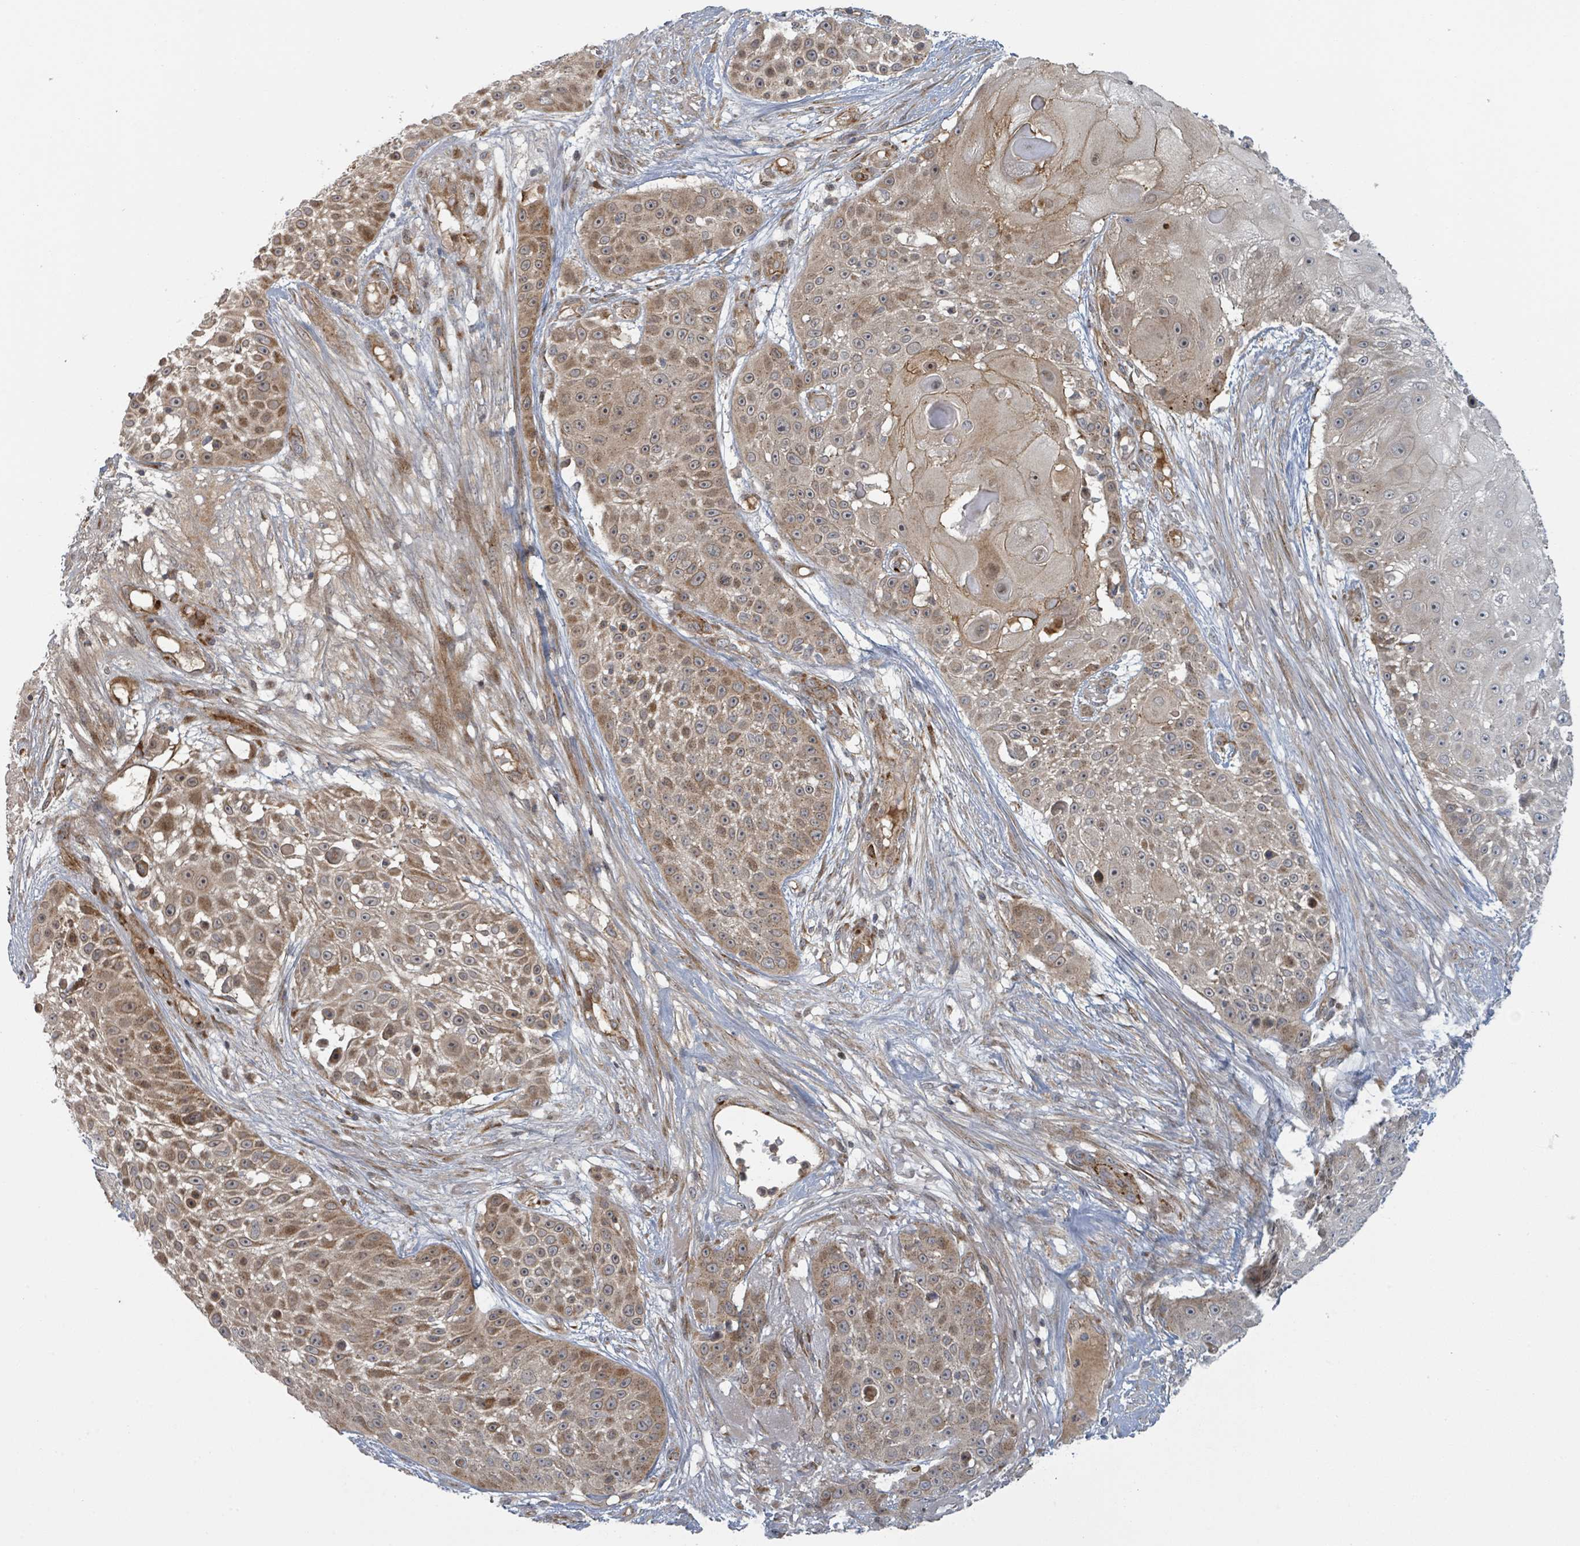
{"staining": {"intensity": "weak", "quantity": "25%-75%", "location": "cytoplasmic/membranous"}, "tissue": "skin cancer", "cell_type": "Tumor cells", "image_type": "cancer", "snomed": [{"axis": "morphology", "description": "Squamous cell carcinoma, NOS"}, {"axis": "topography", "description": "Skin"}], "caption": "Brown immunohistochemical staining in human skin cancer reveals weak cytoplasmic/membranous staining in approximately 25%-75% of tumor cells.", "gene": "COL5A3", "patient": {"sex": "female", "age": 86}}